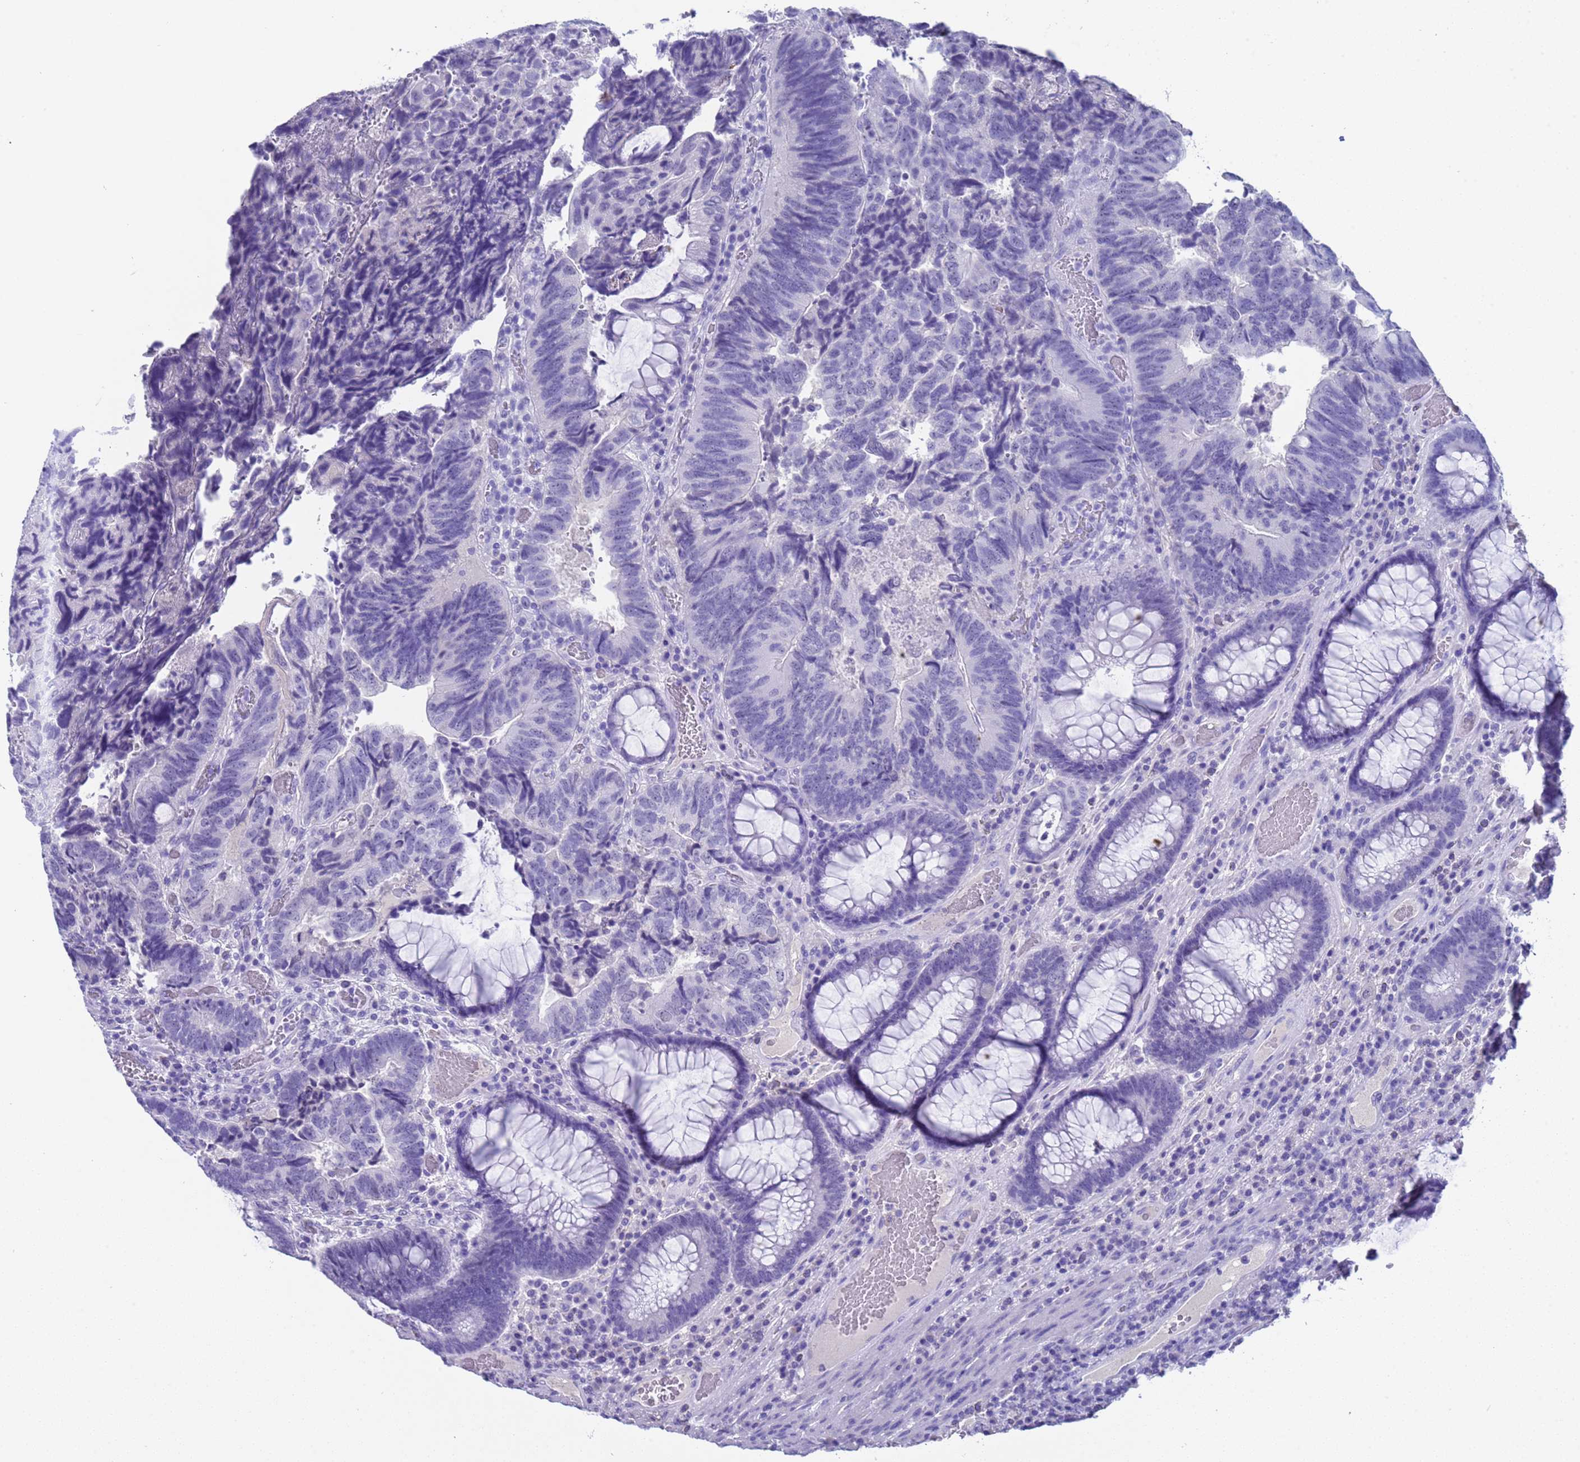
{"staining": {"intensity": "negative", "quantity": "none", "location": "none"}, "tissue": "colorectal cancer", "cell_type": "Tumor cells", "image_type": "cancer", "snomed": [{"axis": "morphology", "description": "Adenocarcinoma, NOS"}, {"axis": "topography", "description": "Colon"}], "caption": "DAB immunohistochemical staining of human adenocarcinoma (colorectal) displays no significant staining in tumor cells.", "gene": "CKM", "patient": {"sex": "female", "age": 67}}